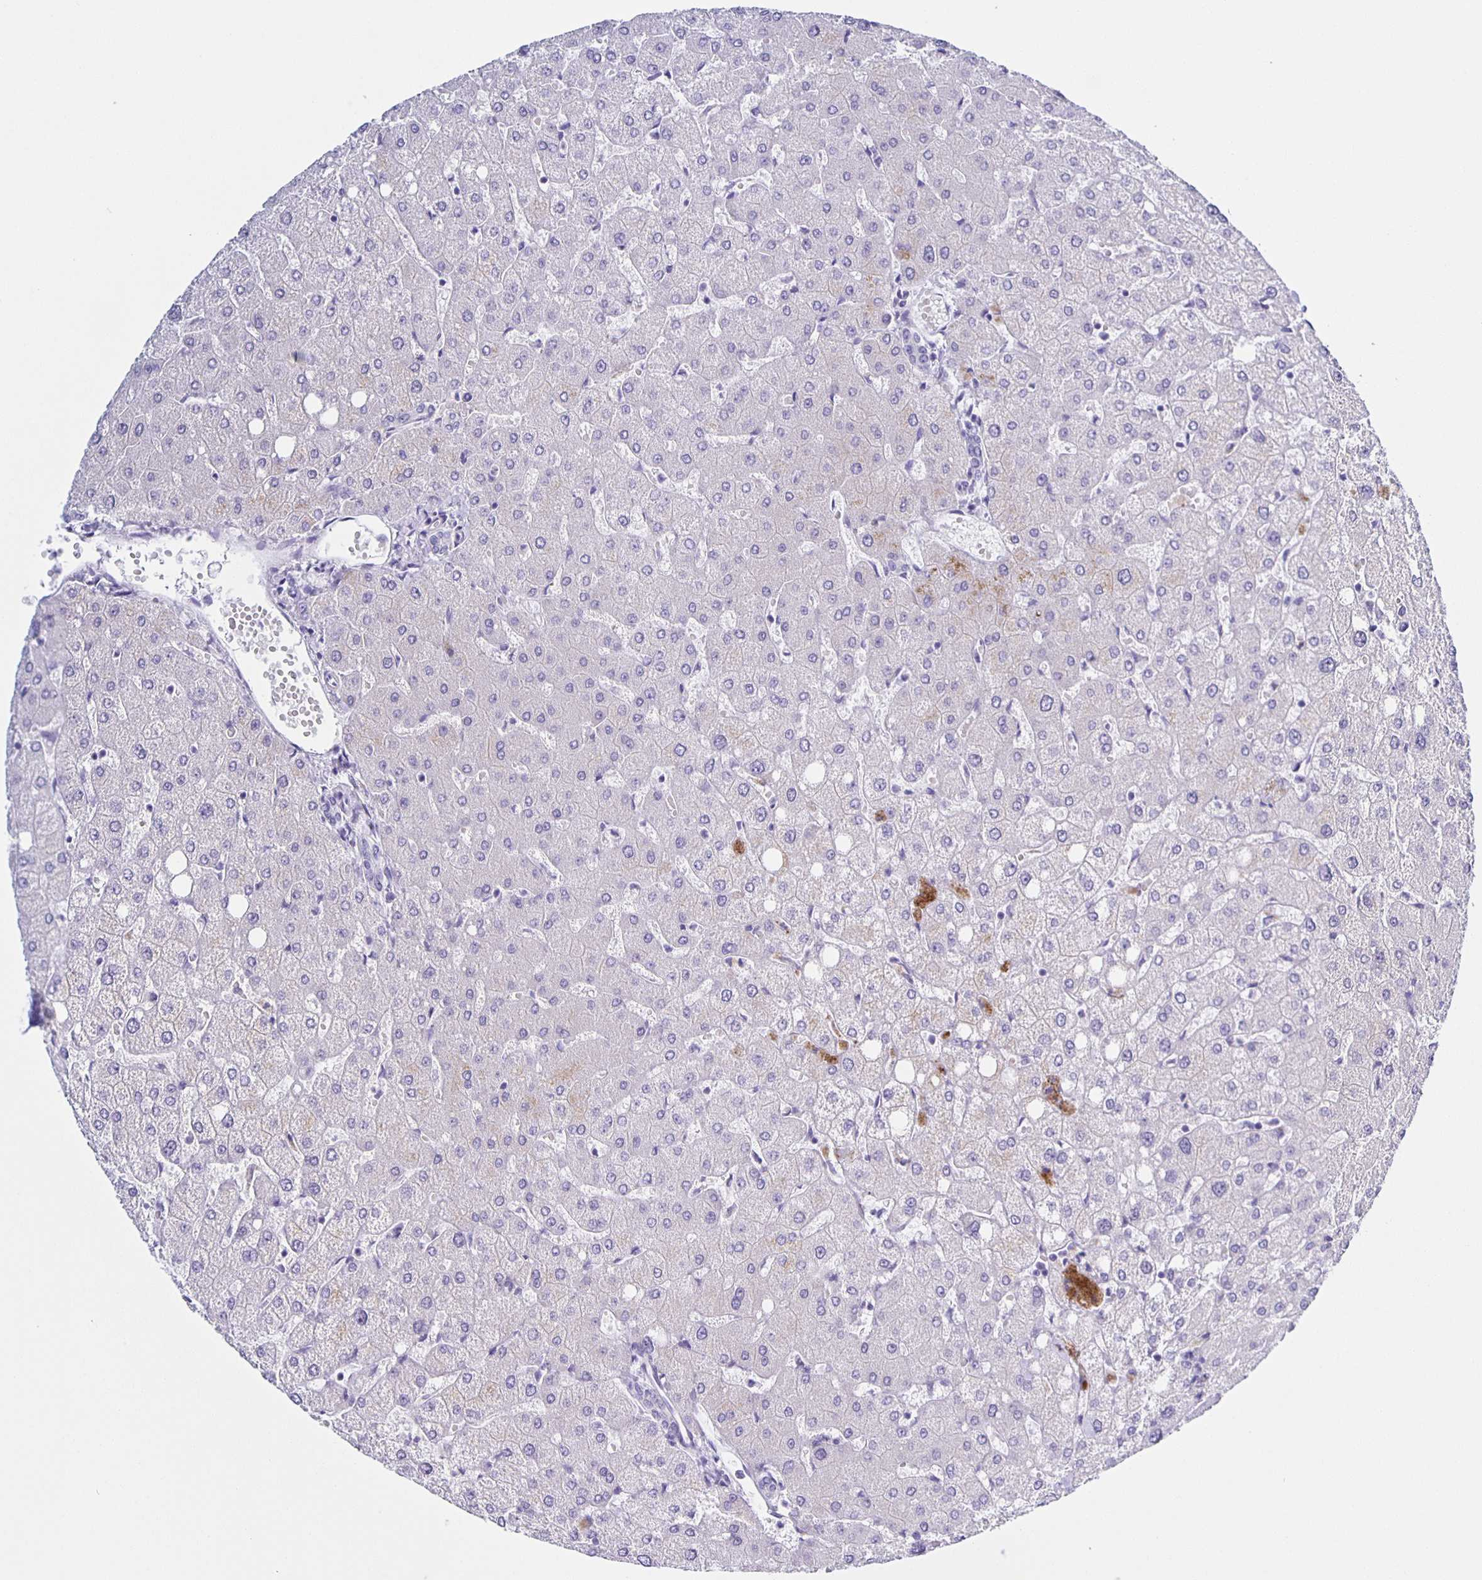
{"staining": {"intensity": "negative", "quantity": "none", "location": "none"}, "tissue": "liver", "cell_type": "Cholangiocytes", "image_type": "normal", "snomed": [{"axis": "morphology", "description": "Normal tissue, NOS"}, {"axis": "topography", "description": "Liver"}], "caption": "Immunohistochemical staining of unremarkable human liver displays no significant expression in cholangiocytes. (DAB immunohistochemistry with hematoxylin counter stain).", "gene": "AQP6", "patient": {"sex": "female", "age": 54}}